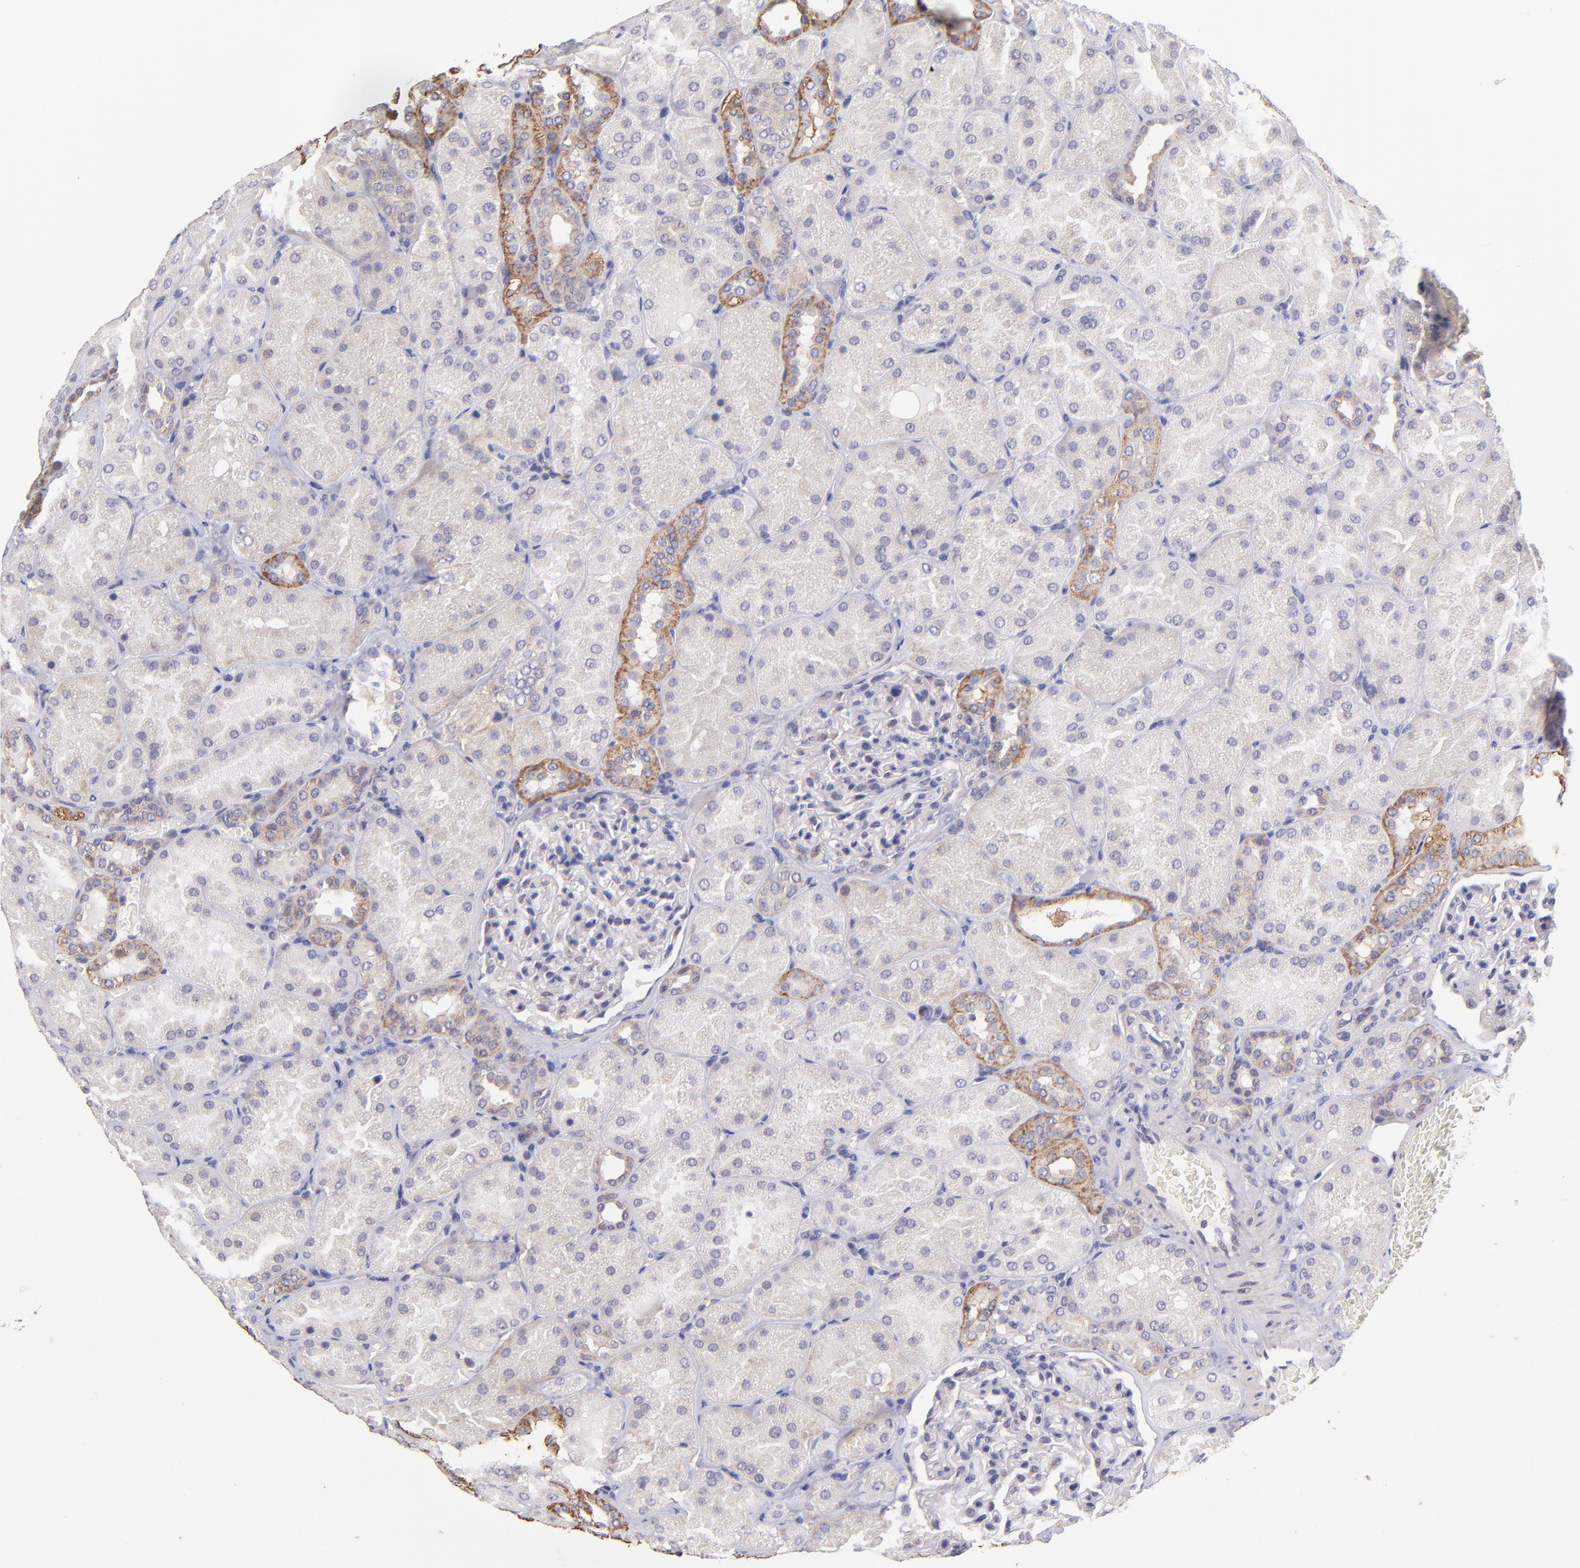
{"staining": {"intensity": "negative", "quantity": "none", "location": "none"}, "tissue": "kidney", "cell_type": "Cells in glomeruli", "image_type": "normal", "snomed": [{"axis": "morphology", "description": "Normal tissue, NOS"}, {"axis": "topography", "description": "Kidney"}], "caption": "This is a image of immunohistochemistry staining of normal kidney, which shows no expression in cells in glomeruli.", "gene": "NSF", "patient": {"sex": "male", "age": 28}}